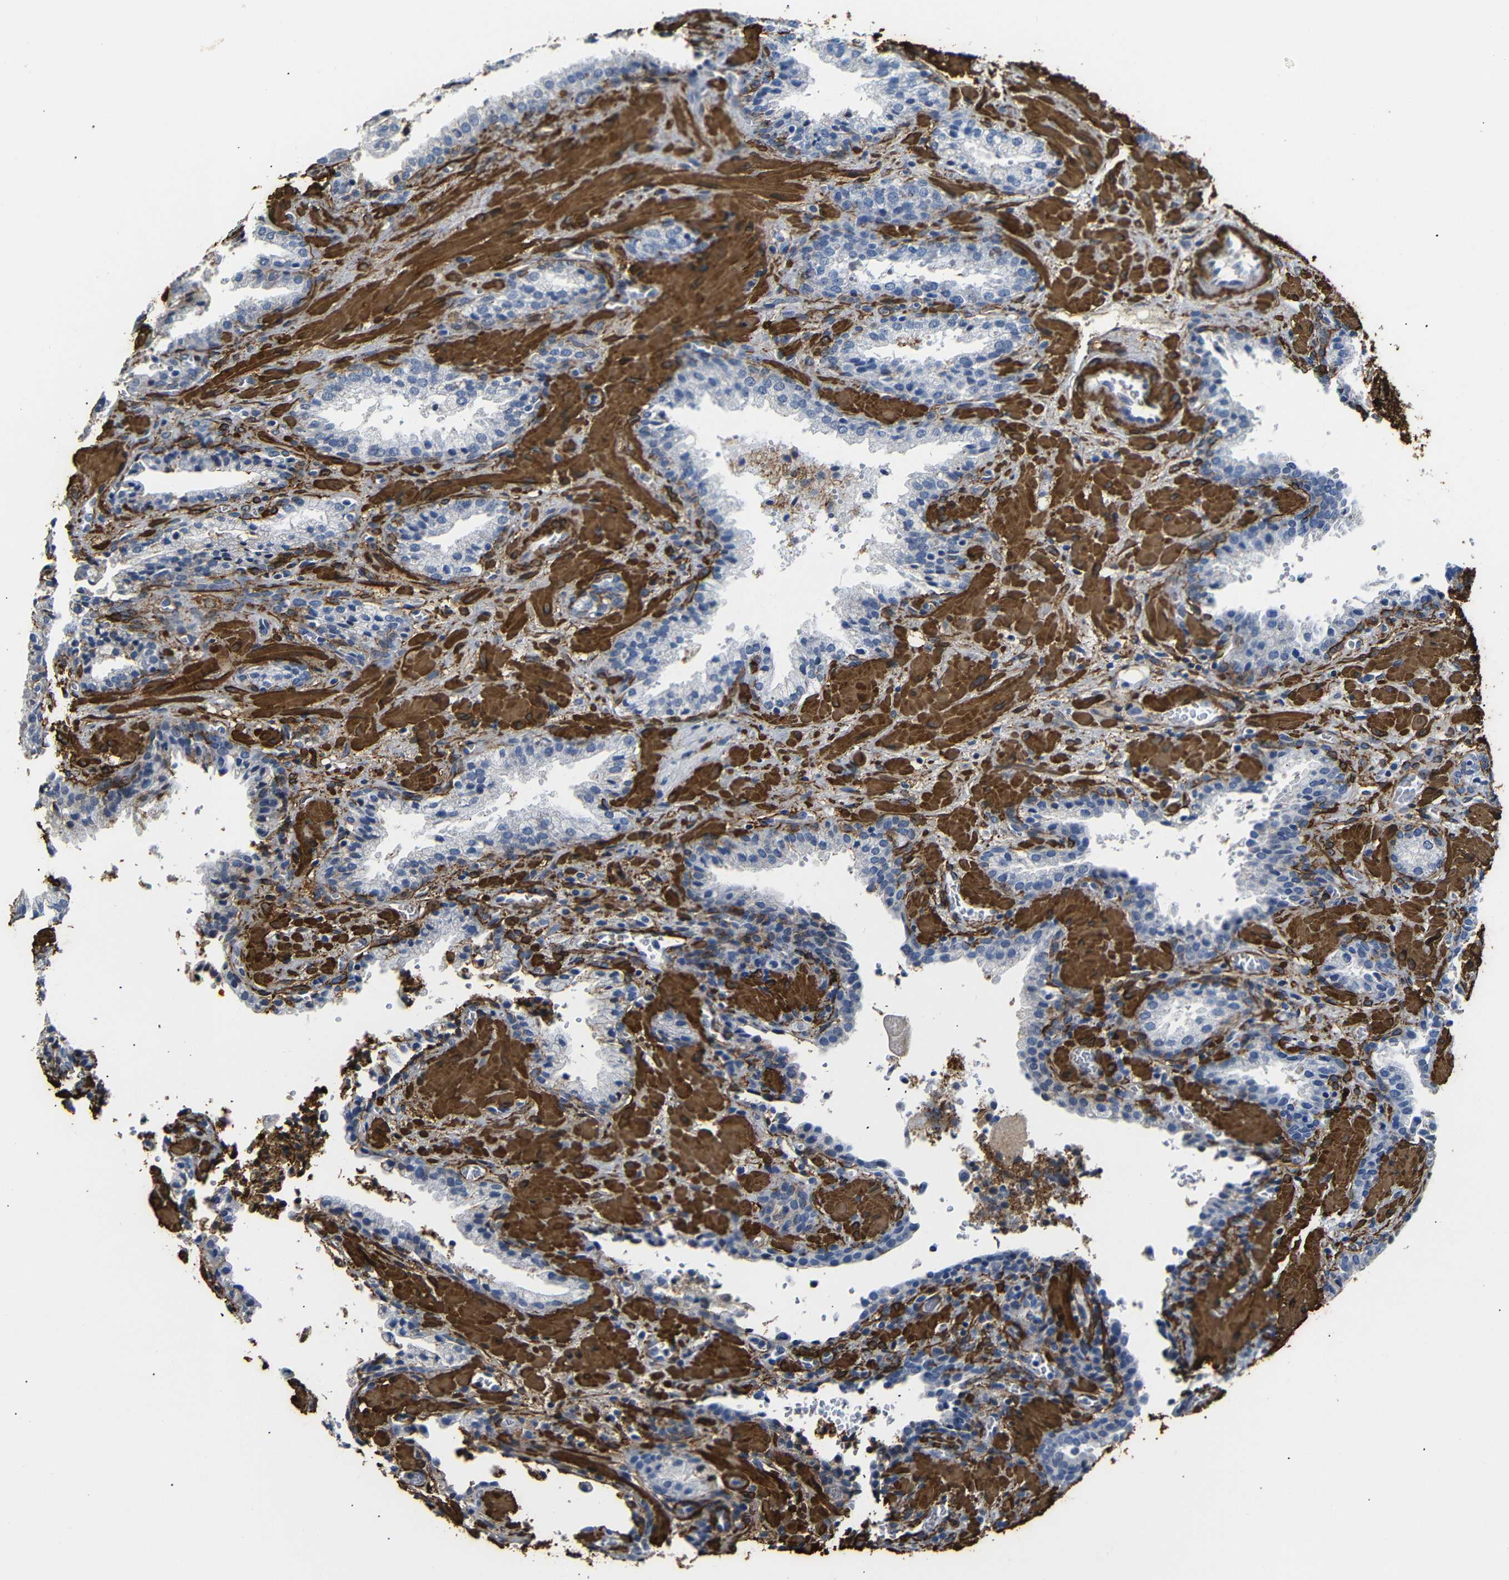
{"staining": {"intensity": "negative", "quantity": "none", "location": "none"}, "tissue": "prostate cancer", "cell_type": "Tumor cells", "image_type": "cancer", "snomed": [{"axis": "morphology", "description": "Adenocarcinoma, High grade"}, {"axis": "topography", "description": "Prostate"}], "caption": "IHC of human prostate adenocarcinoma (high-grade) exhibits no expression in tumor cells.", "gene": "ACTA2", "patient": {"sex": "male", "age": 58}}